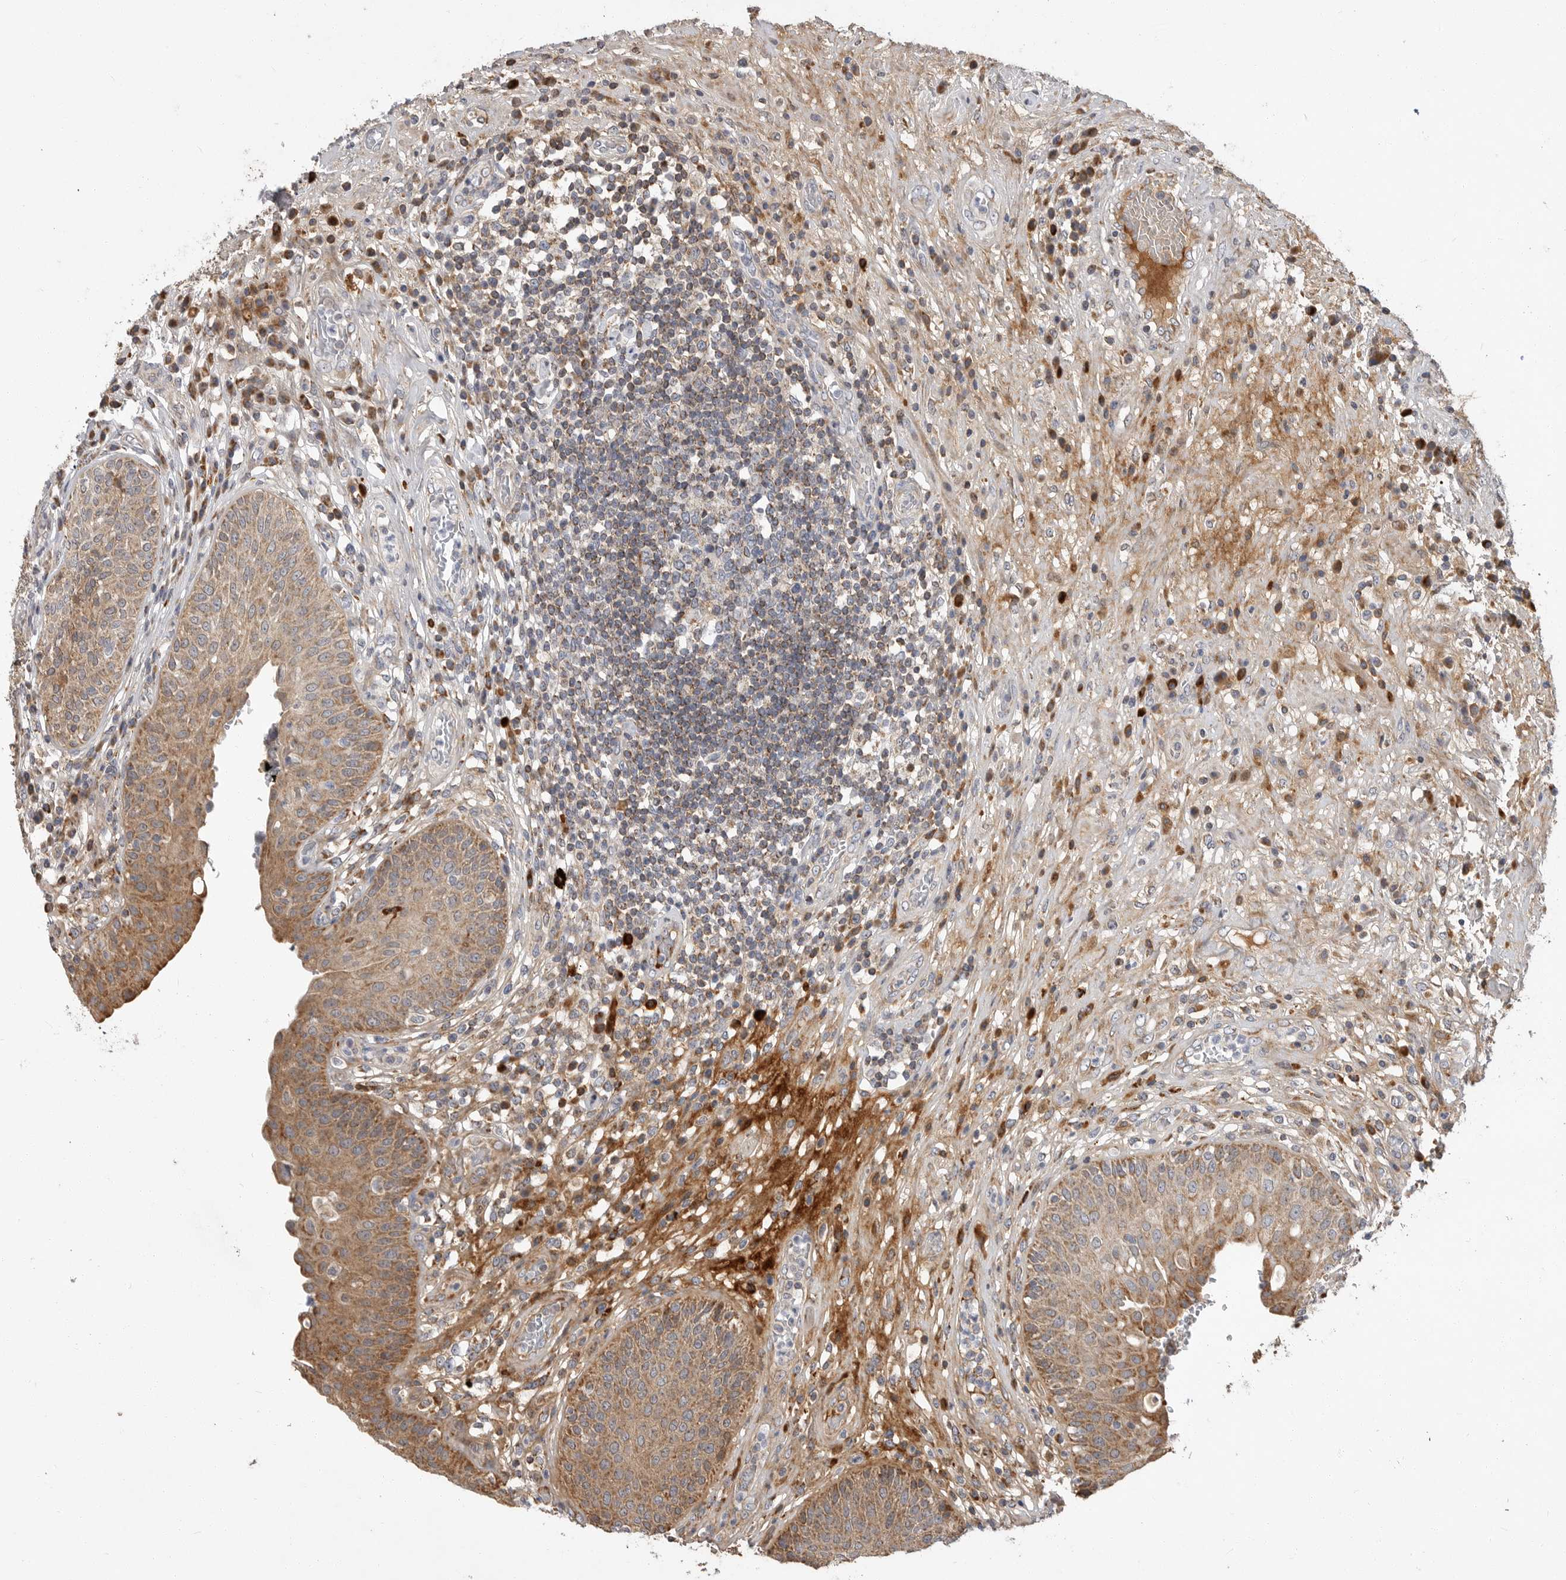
{"staining": {"intensity": "moderate", "quantity": ">75%", "location": "cytoplasmic/membranous"}, "tissue": "urinary bladder", "cell_type": "Urothelial cells", "image_type": "normal", "snomed": [{"axis": "morphology", "description": "Normal tissue, NOS"}, {"axis": "topography", "description": "Urinary bladder"}], "caption": "High-magnification brightfield microscopy of normal urinary bladder stained with DAB (3,3'-diaminobenzidine) (brown) and counterstained with hematoxylin (blue). urothelial cells exhibit moderate cytoplasmic/membranous expression is present in approximately>75% of cells.", "gene": "KYAT3", "patient": {"sex": "female", "age": 62}}